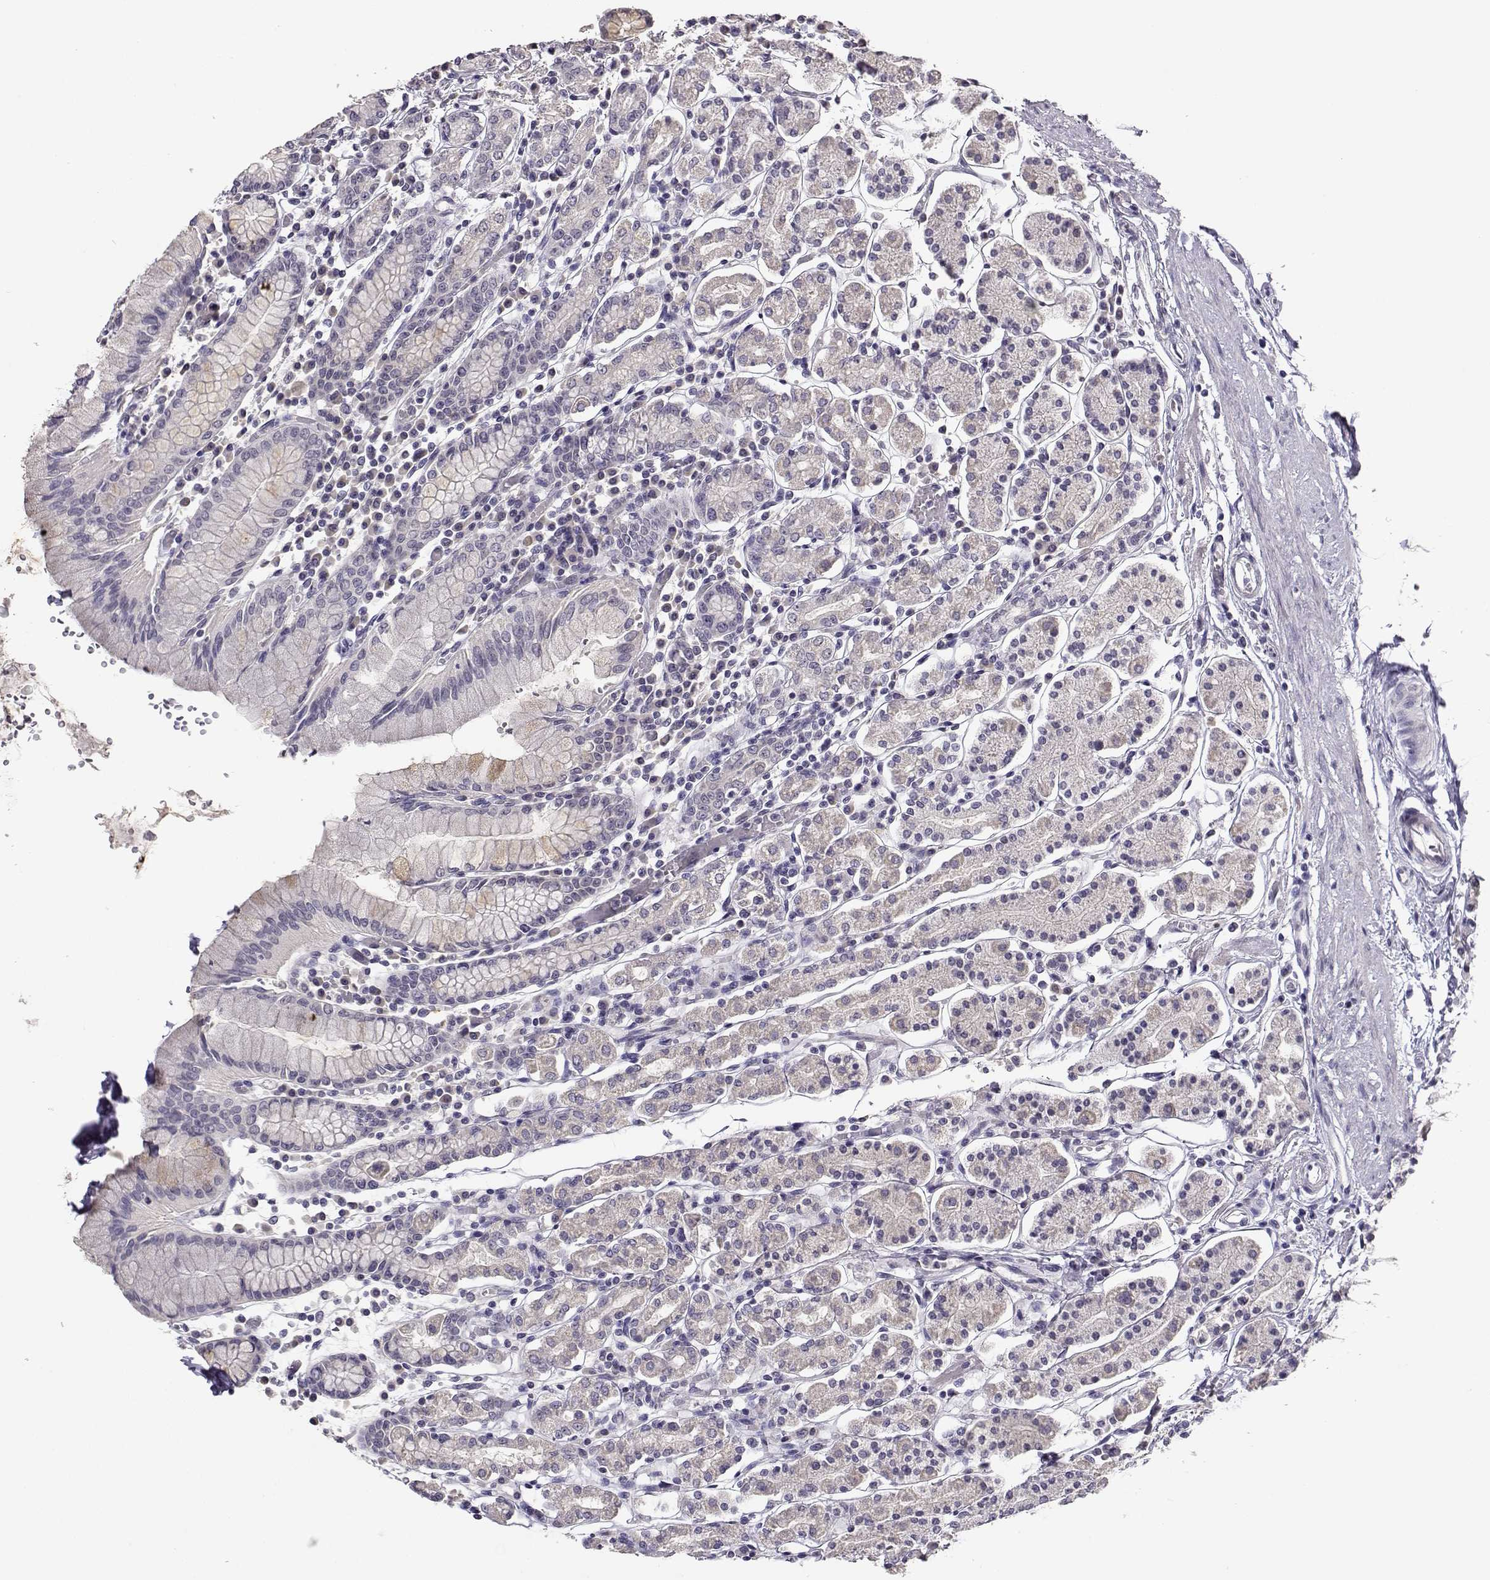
{"staining": {"intensity": "negative", "quantity": "none", "location": "none"}, "tissue": "stomach", "cell_type": "Glandular cells", "image_type": "normal", "snomed": [{"axis": "morphology", "description": "Normal tissue, NOS"}, {"axis": "topography", "description": "Stomach, upper"}, {"axis": "topography", "description": "Stomach"}], "caption": "IHC image of benign stomach: human stomach stained with DAB exhibits no significant protein positivity in glandular cells. (Brightfield microscopy of DAB (3,3'-diaminobenzidine) immunohistochemistry (IHC) at high magnification).", "gene": "RHOXF2", "patient": {"sex": "male", "age": 62}}